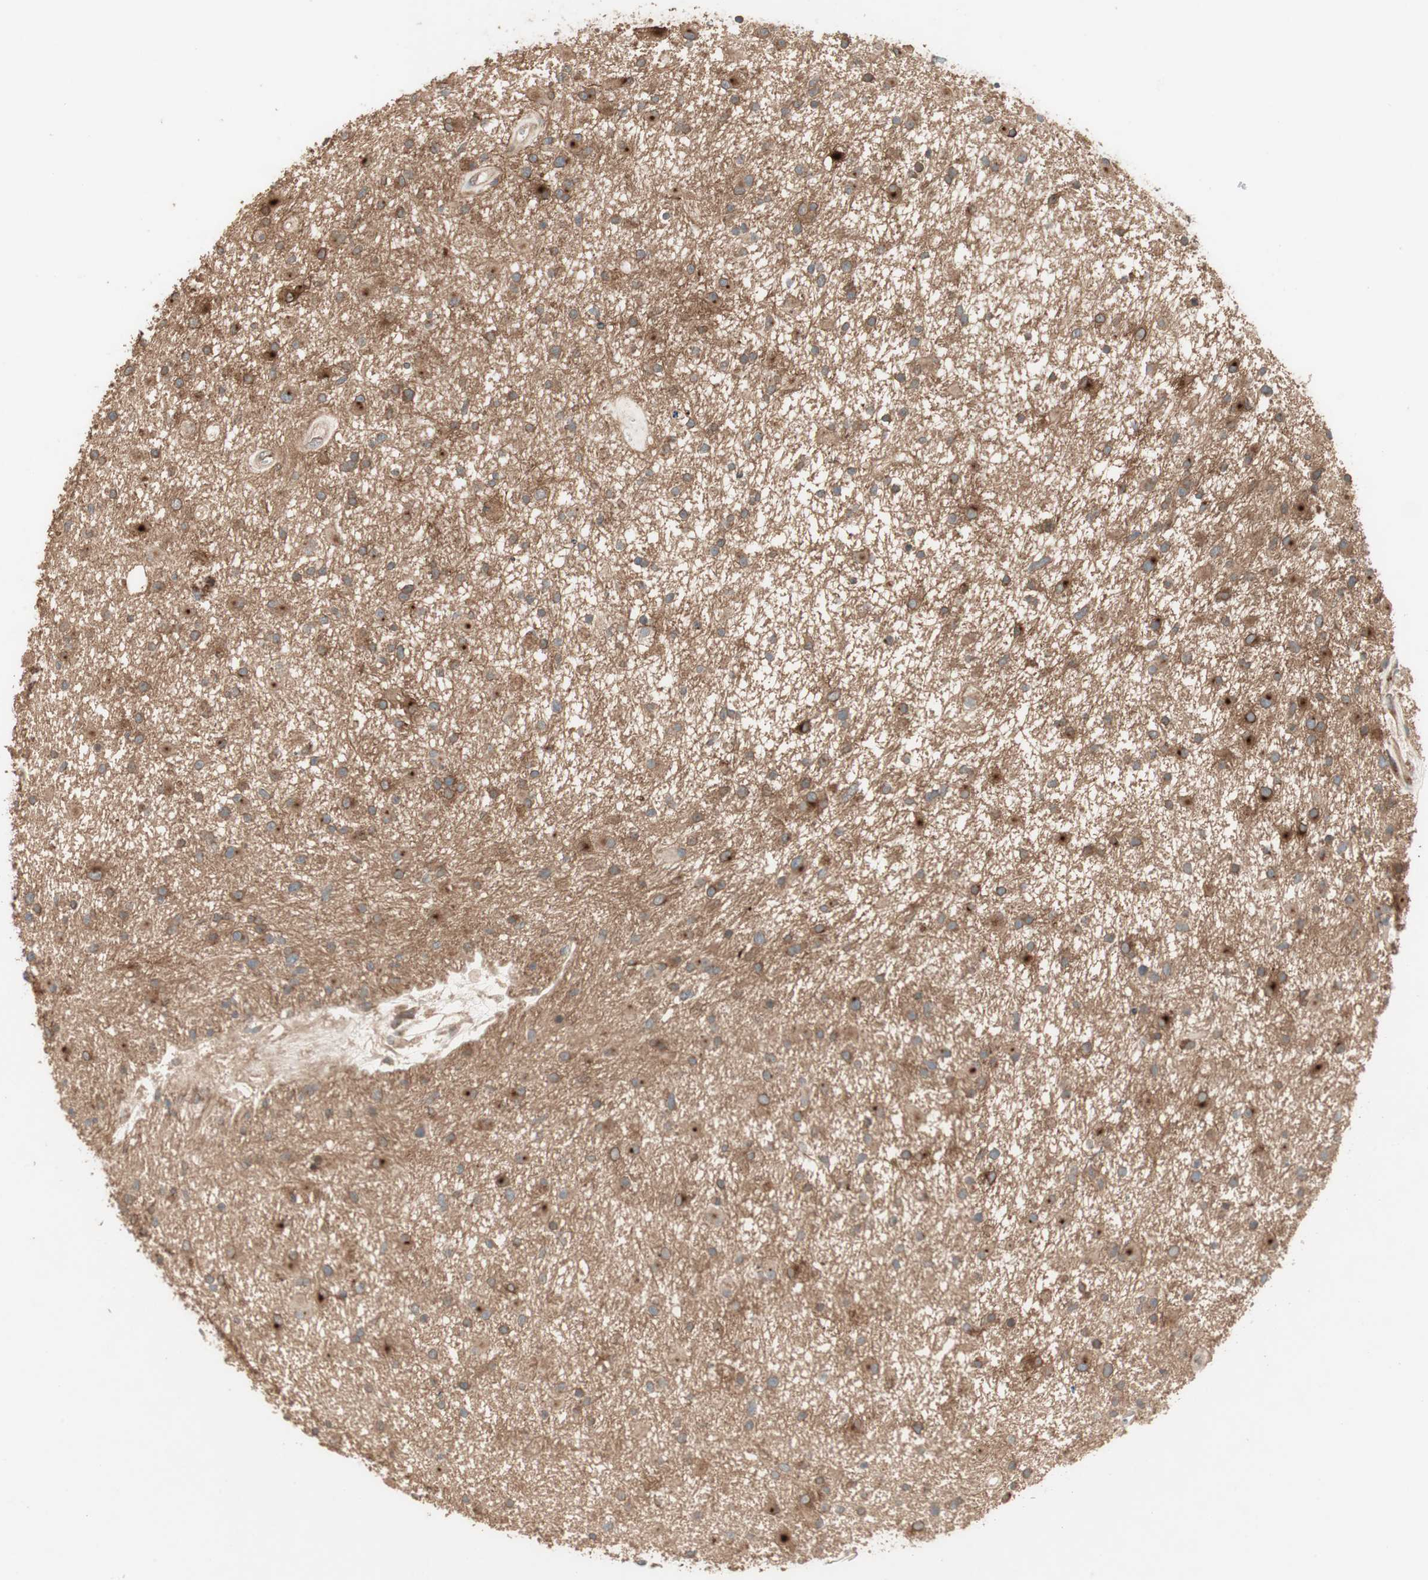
{"staining": {"intensity": "moderate", "quantity": ">75%", "location": "cytoplasmic/membranous"}, "tissue": "glioma", "cell_type": "Tumor cells", "image_type": "cancer", "snomed": [{"axis": "morphology", "description": "Glioma, malignant, High grade"}, {"axis": "topography", "description": "Brain"}], "caption": "Protein staining of glioma tissue reveals moderate cytoplasmic/membranous expression in approximately >75% of tumor cells.", "gene": "RARRES1", "patient": {"sex": "male", "age": 33}}